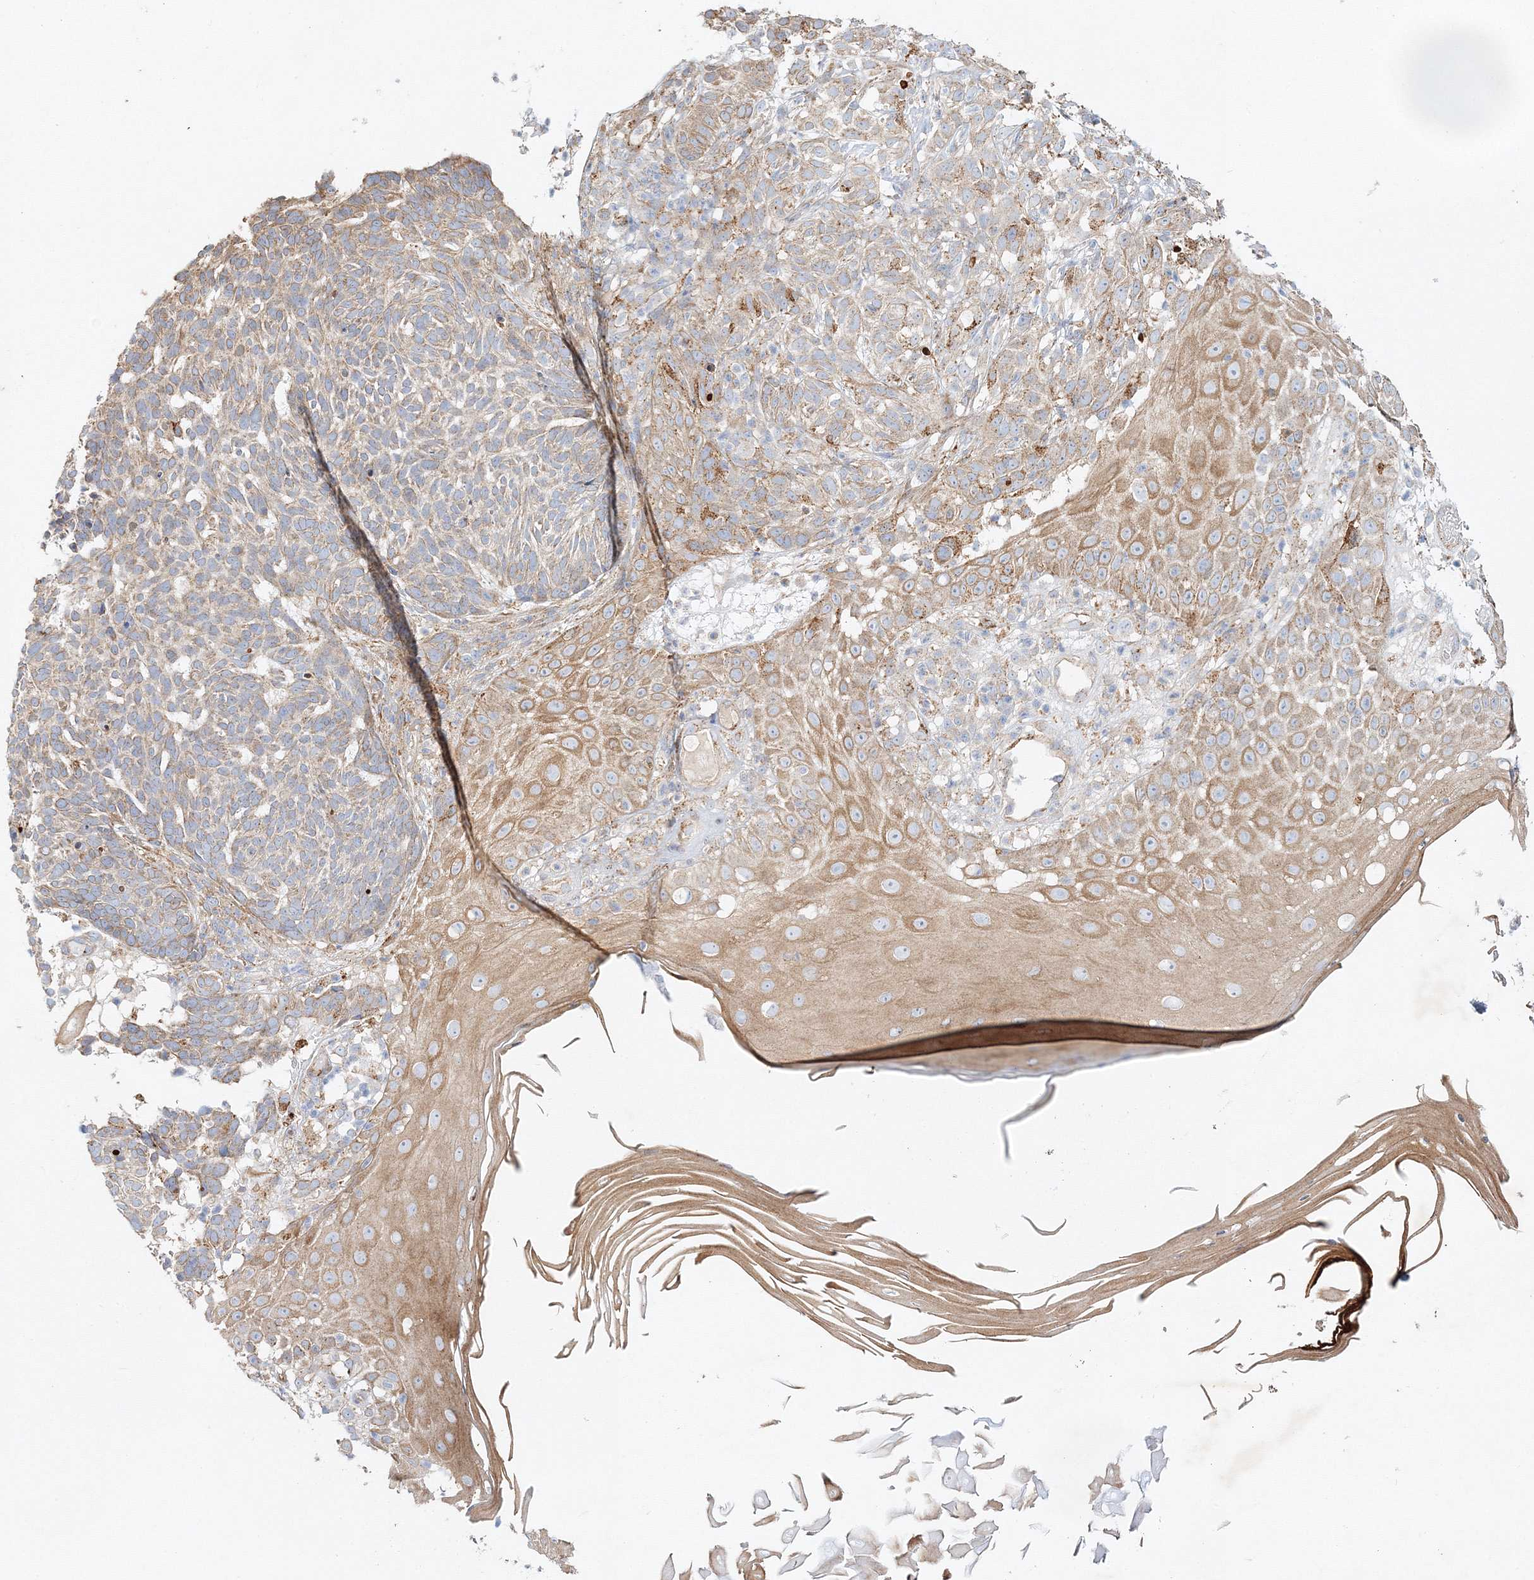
{"staining": {"intensity": "weak", "quantity": "25%-75%", "location": "cytoplasmic/membranous"}, "tissue": "skin cancer", "cell_type": "Tumor cells", "image_type": "cancer", "snomed": [{"axis": "morphology", "description": "Basal cell carcinoma"}, {"axis": "topography", "description": "Skin"}], "caption": "A brown stain shows weak cytoplasmic/membranous positivity of a protein in basal cell carcinoma (skin) tumor cells.", "gene": "ZFYVE16", "patient": {"sex": "male", "age": 85}}